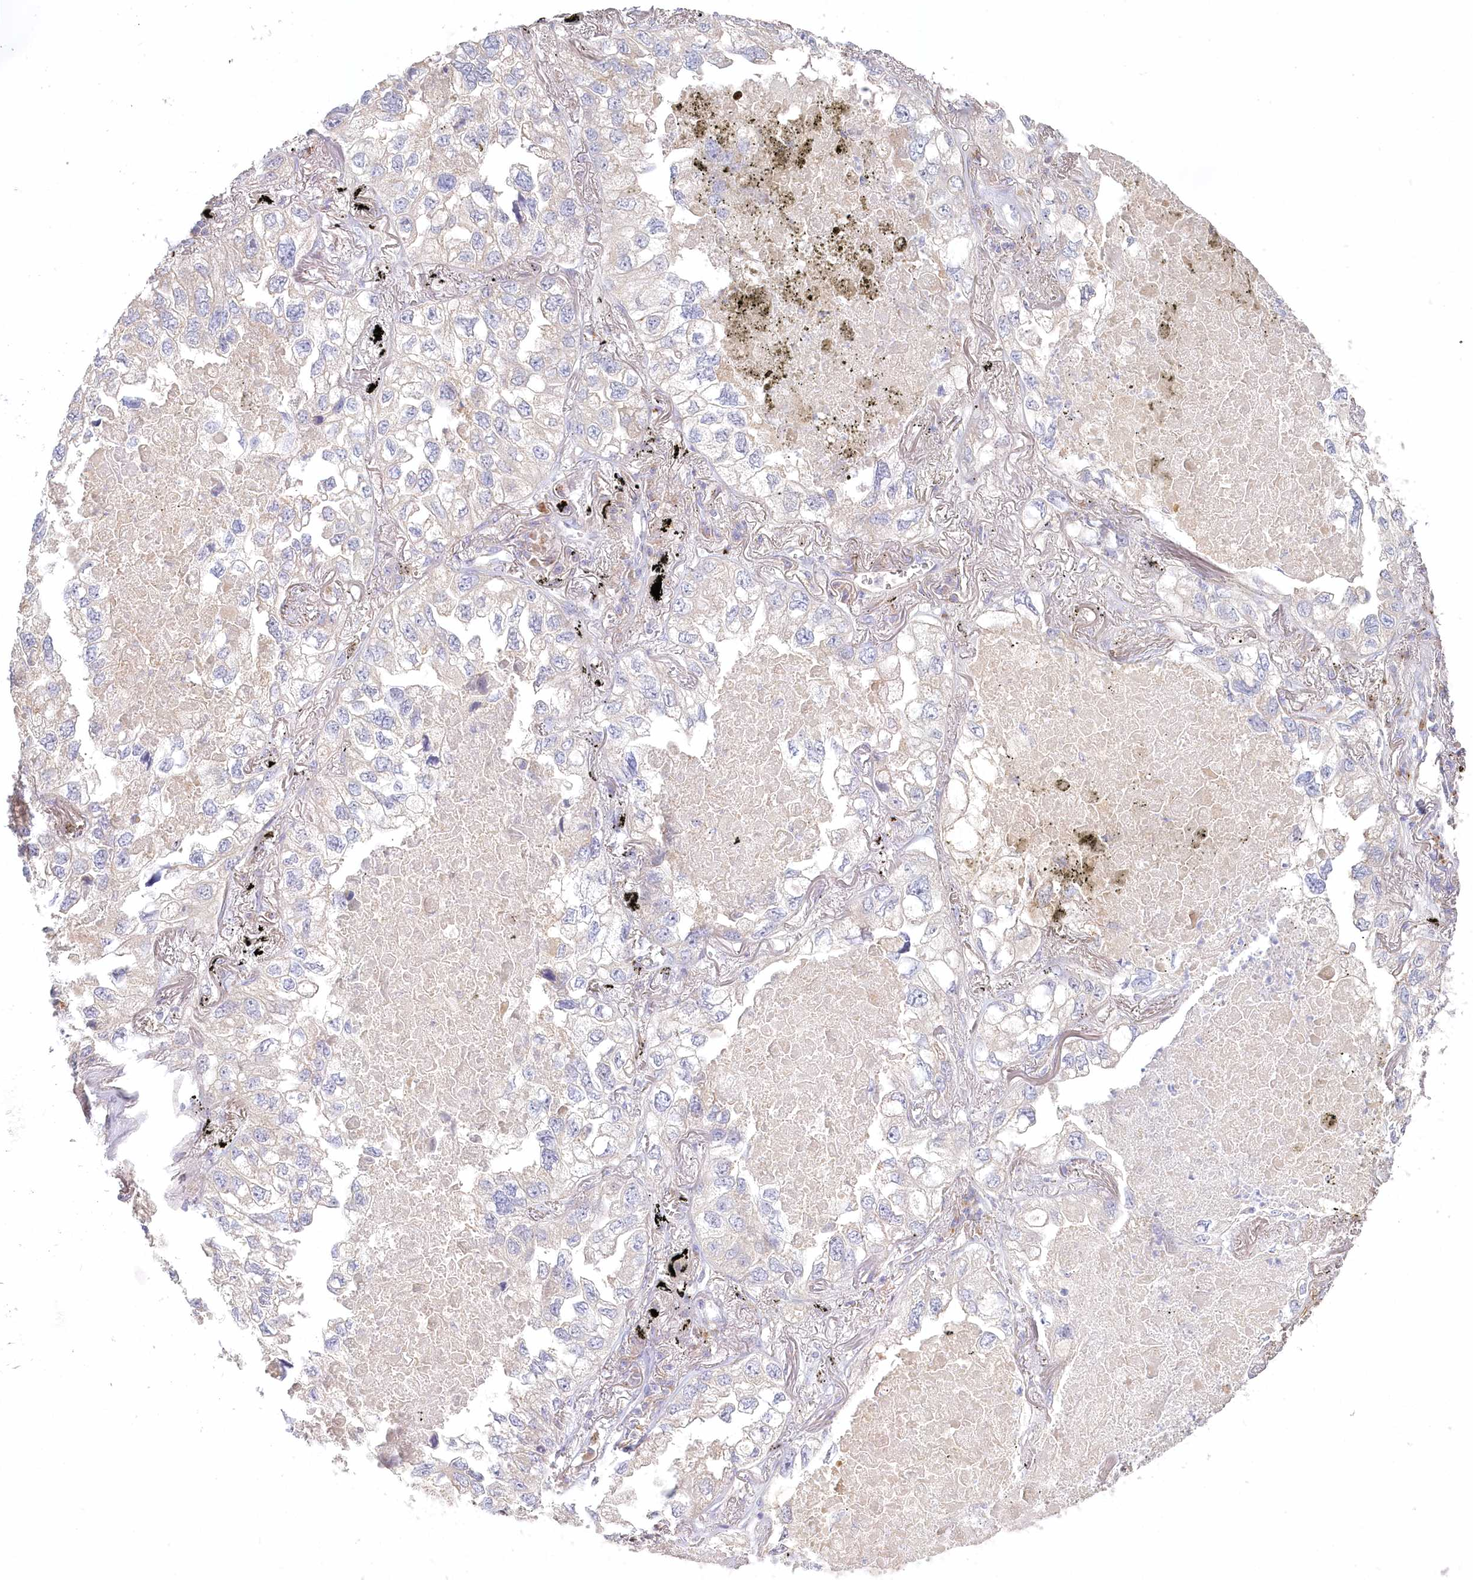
{"staining": {"intensity": "negative", "quantity": "none", "location": "none"}, "tissue": "lung cancer", "cell_type": "Tumor cells", "image_type": "cancer", "snomed": [{"axis": "morphology", "description": "Adenocarcinoma, NOS"}, {"axis": "topography", "description": "Lung"}], "caption": "Immunohistochemical staining of human lung cancer (adenocarcinoma) exhibits no significant positivity in tumor cells.", "gene": "VSIG1", "patient": {"sex": "male", "age": 65}}